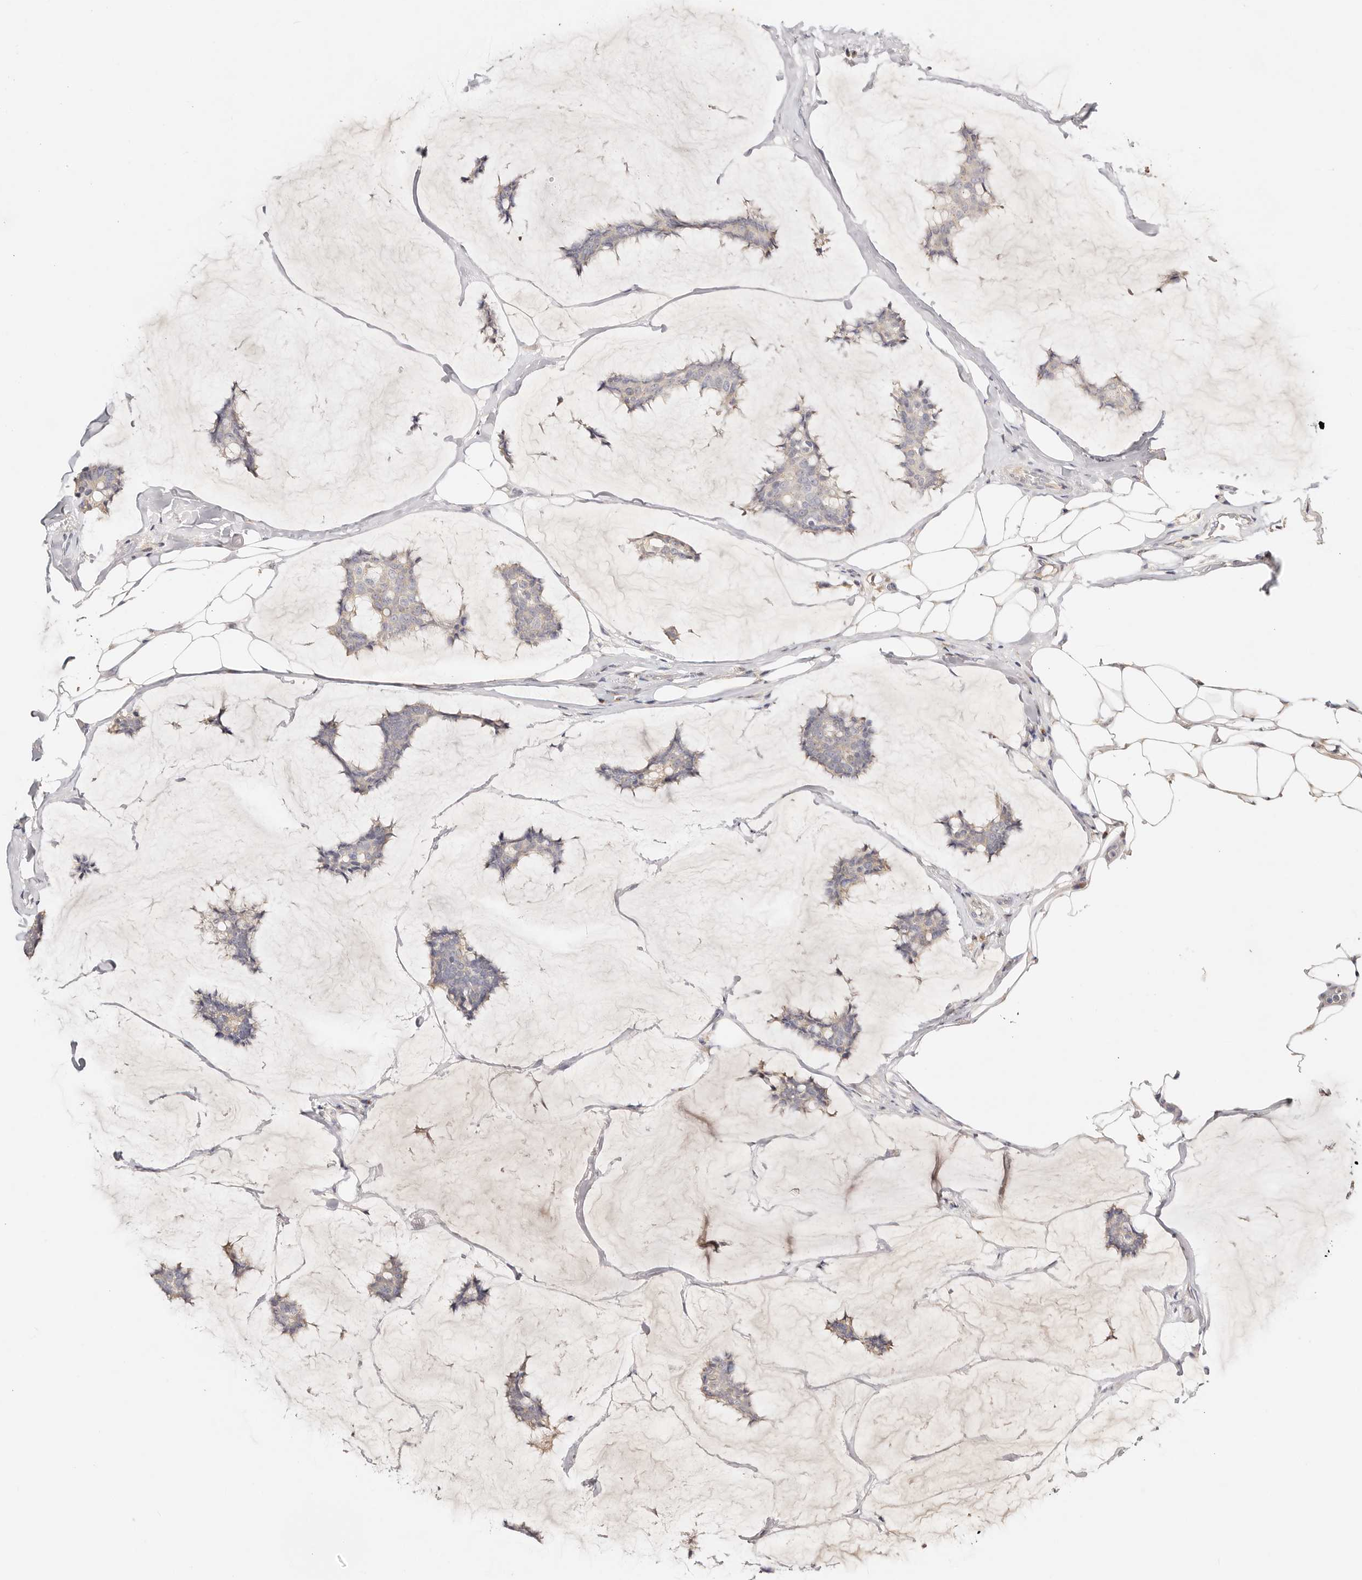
{"staining": {"intensity": "negative", "quantity": "none", "location": "none"}, "tissue": "breast cancer", "cell_type": "Tumor cells", "image_type": "cancer", "snomed": [{"axis": "morphology", "description": "Duct carcinoma"}, {"axis": "topography", "description": "Breast"}], "caption": "IHC photomicrograph of neoplastic tissue: human invasive ductal carcinoma (breast) stained with DAB (3,3'-diaminobenzidine) shows no significant protein positivity in tumor cells.", "gene": "DNASE1", "patient": {"sex": "female", "age": 93}}